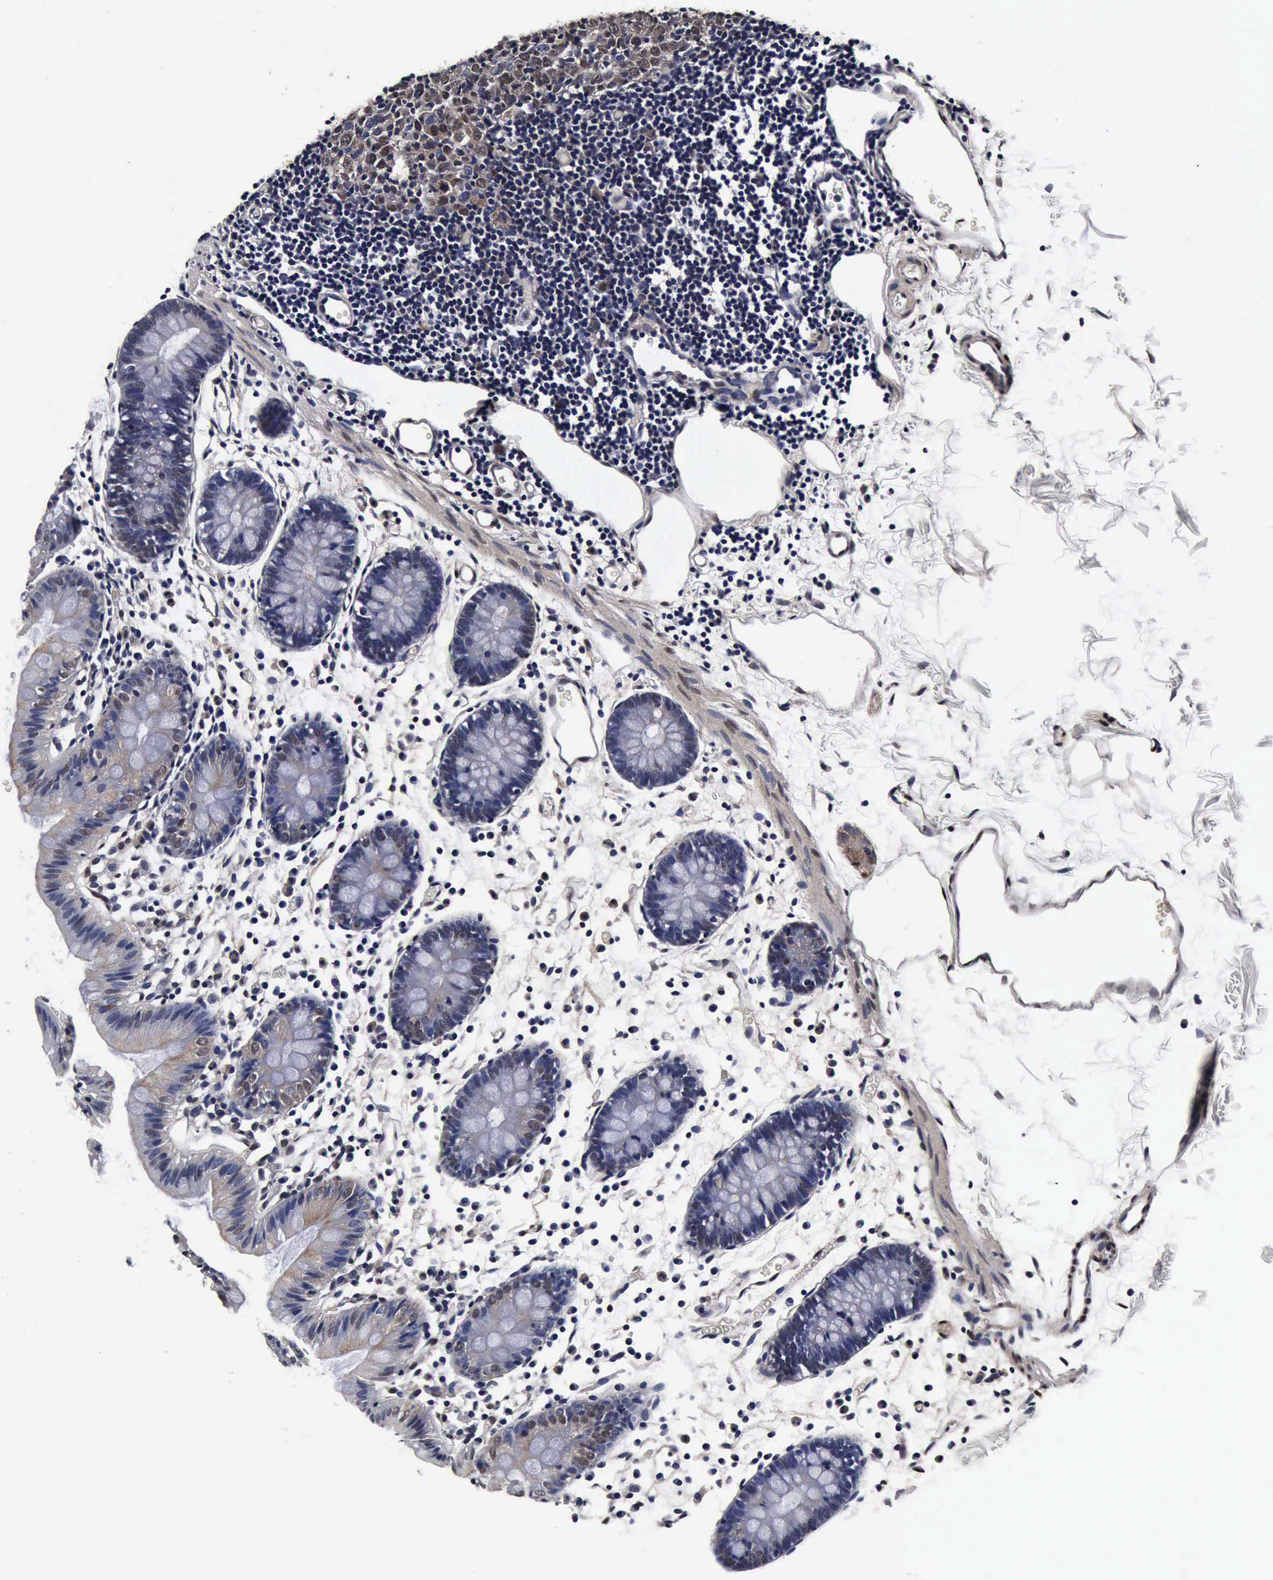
{"staining": {"intensity": "negative", "quantity": "none", "location": "none"}, "tissue": "colon", "cell_type": "Endothelial cells", "image_type": "normal", "snomed": [{"axis": "morphology", "description": "Normal tissue, NOS"}, {"axis": "topography", "description": "Colon"}], "caption": "Immunohistochemistry histopathology image of normal colon: colon stained with DAB exhibits no significant protein positivity in endothelial cells. (DAB immunohistochemistry visualized using brightfield microscopy, high magnification).", "gene": "UBC", "patient": {"sex": "male", "age": 14}}